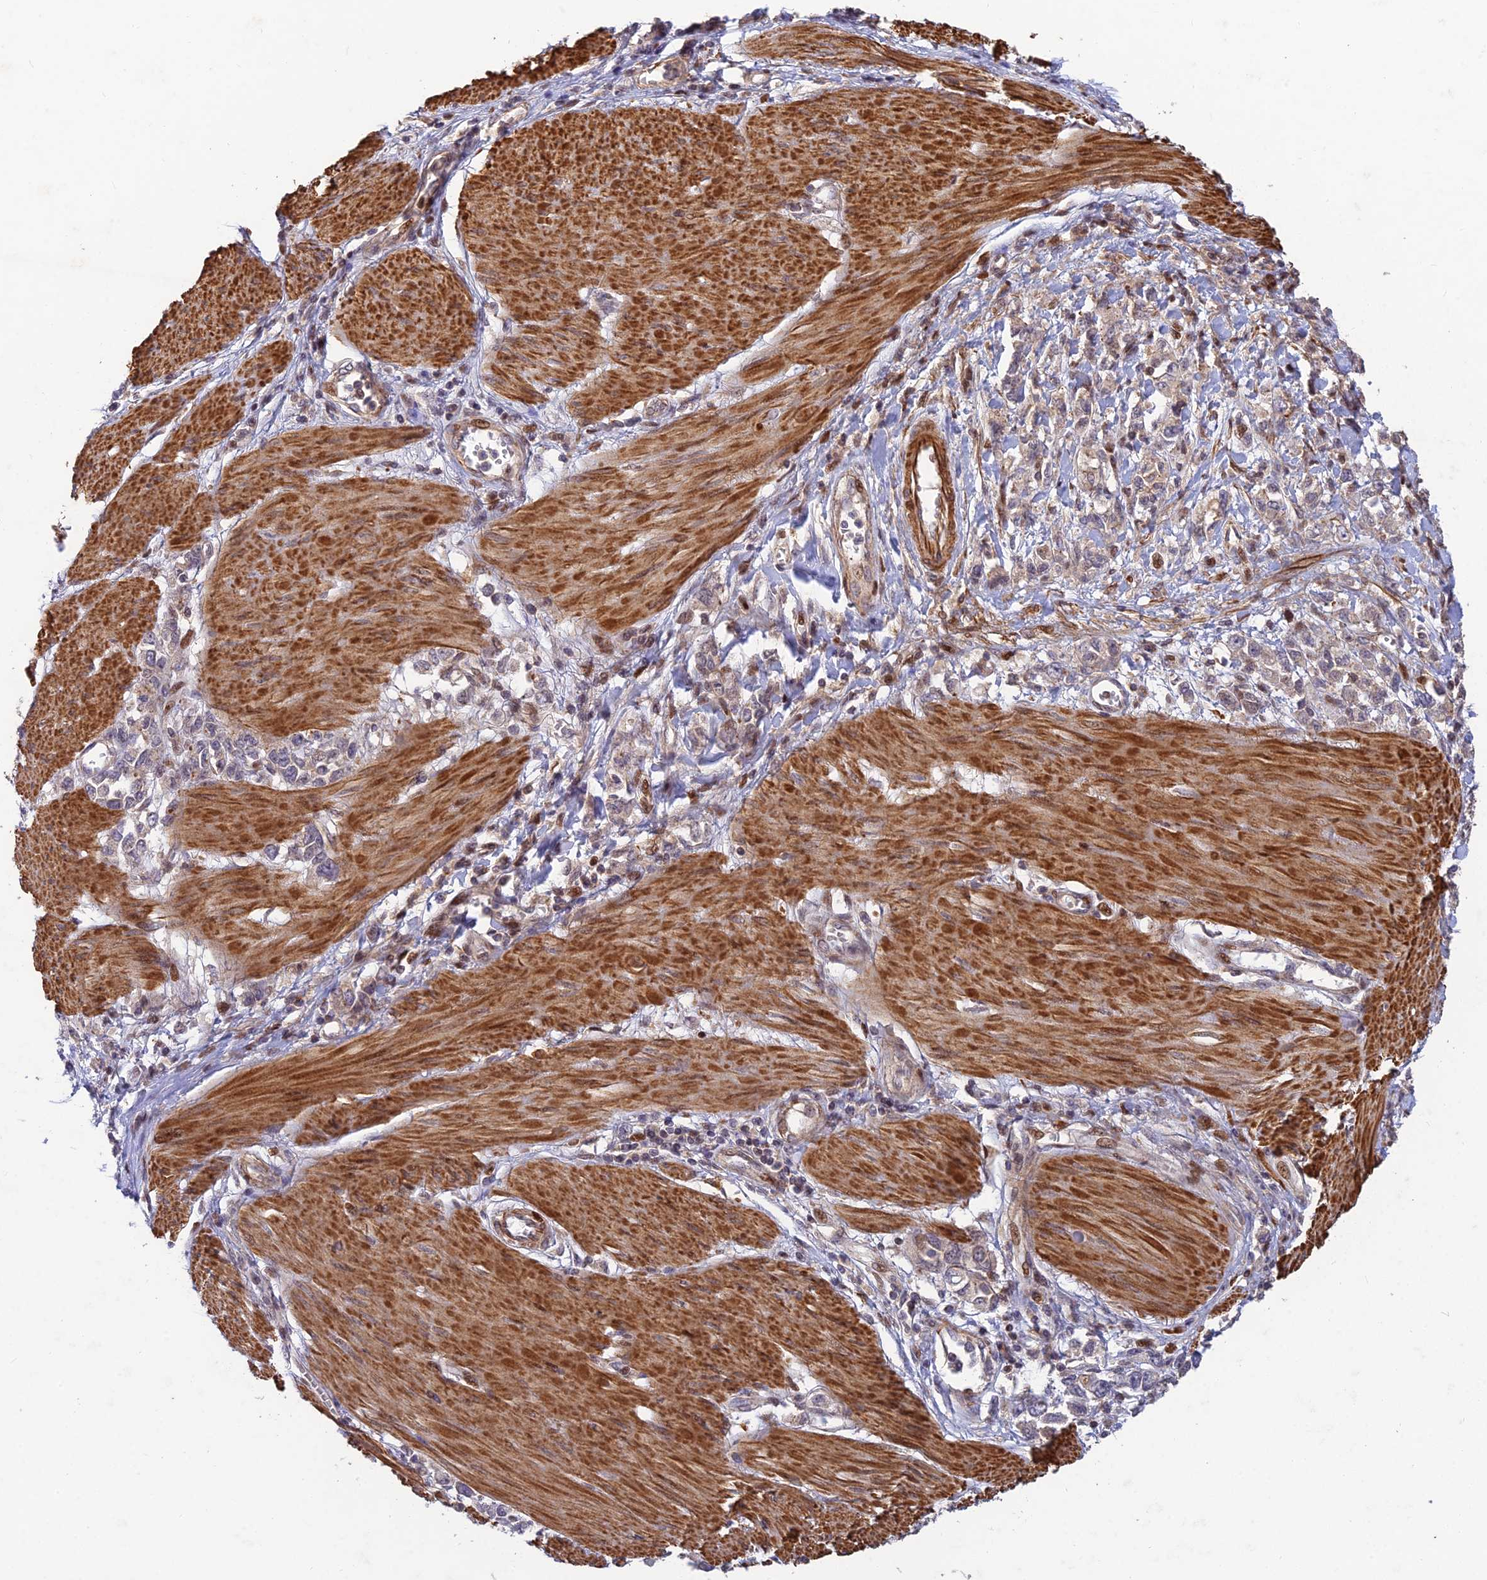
{"staining": {"intensity": "weak", "quantity": "25%-75%", "location": "cytoplasmic/membranous"}, "tissue": "stomach cancer", "cell_type": "Tumor cells", "image_type": "cancer", "snomed": [{"axis": "morphology", "description": "Adenocarcinoma, NOS"}, {"axis": "topography", "description": "Stomach"}], "caption": "Approximately 25%-75% of tumor cells in human adenocarcinoma (stomach) exhibit weak cytoplasmic/membranous protein positivity as visualized by brown immunohistochemical staining.", "gene": "RELCH", "patient": {"sex": "female", "age": 76}}